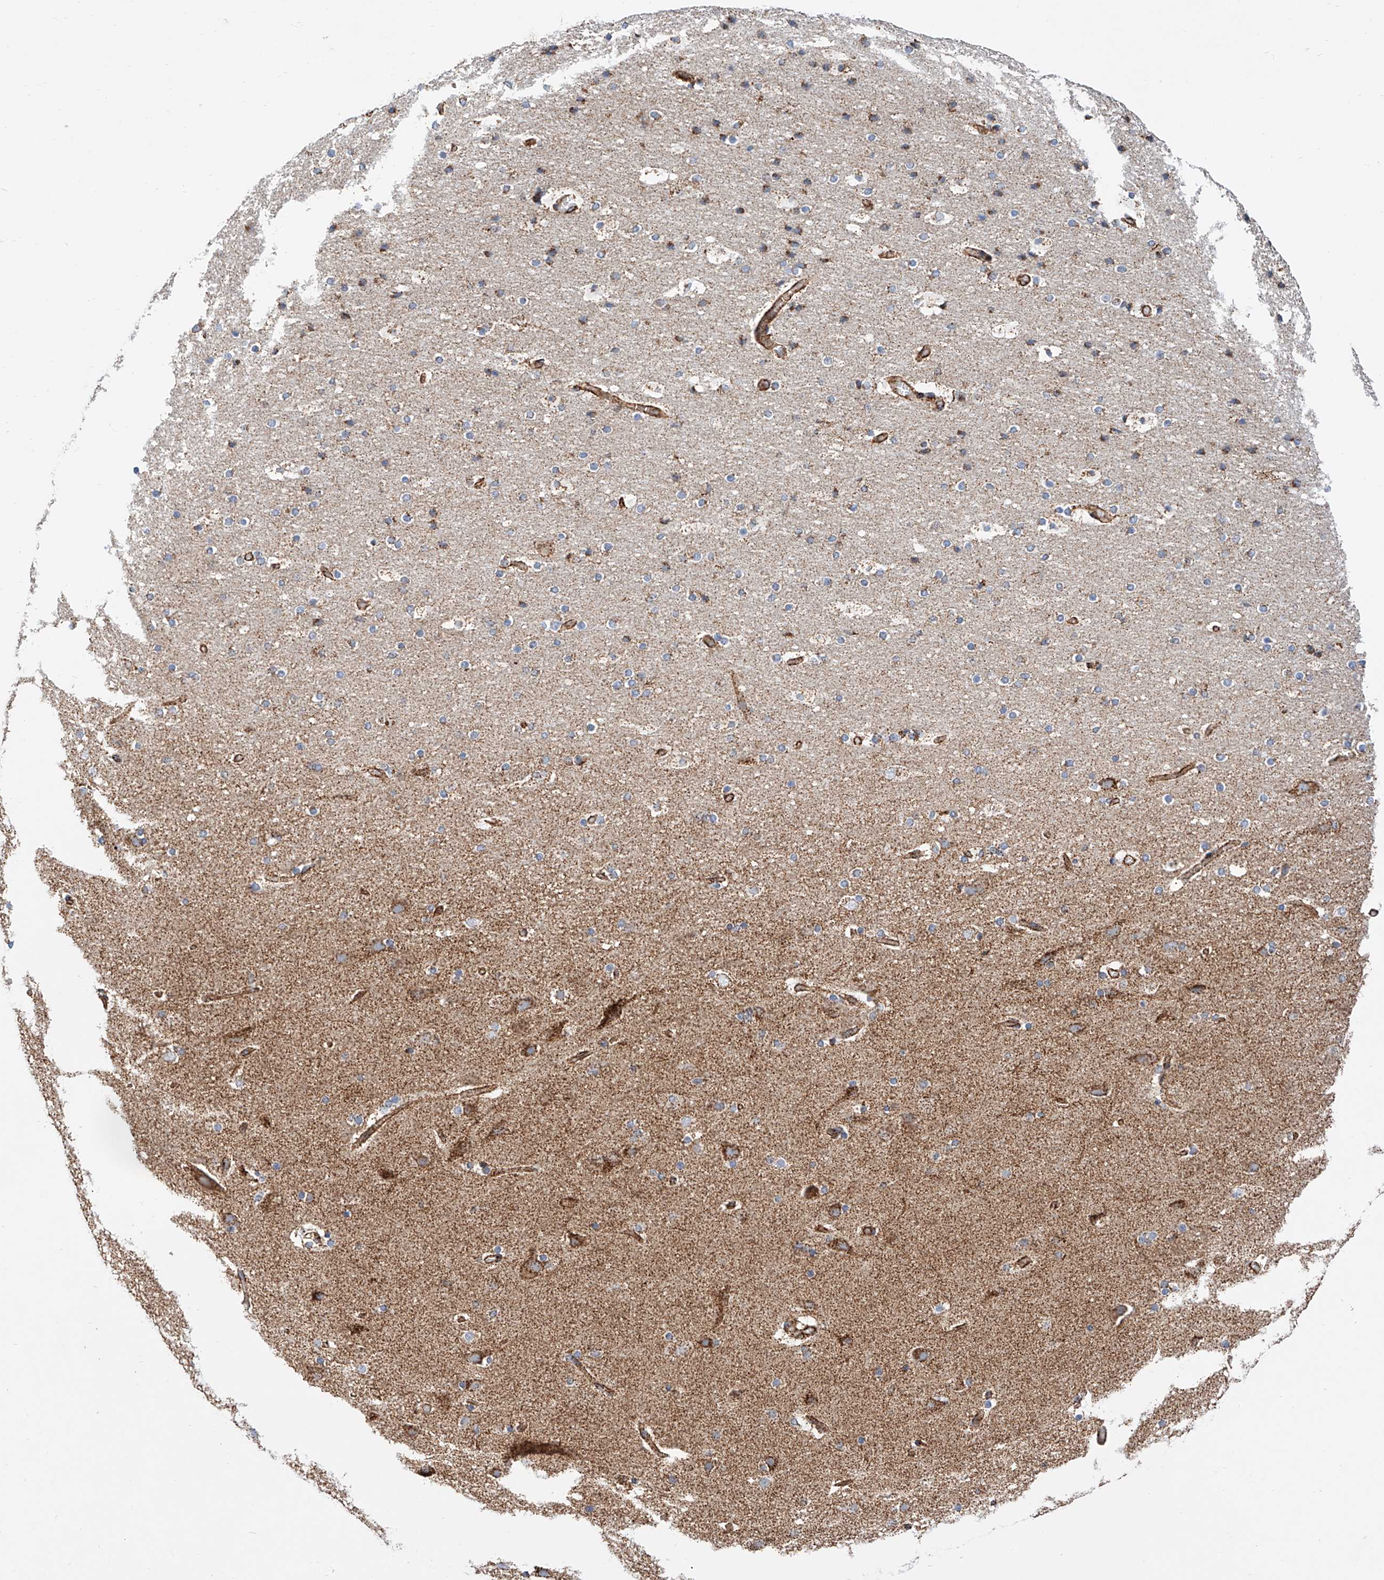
{"staining": {"intensity": "moderate", "quantity": ">75%", "location": "cytoplasmic/membranous"}, "tissue": "cerebral cortex", "cell_type": "Endothelial cells", "image_type": "normal", "snomed": [{"axis": "morphology", "description": "Normal tissue, NOS"}, {"axis": "topography", "description": "Cerebral cortex"}], "caption": "Protein analysis of normal cerebral cortex shows moderate cytoplasmic/membranous positivity in approximately >75% of endothelial cells.", "gene": "NDUFV3", "patient": {"sex": "male", "age": 57}}